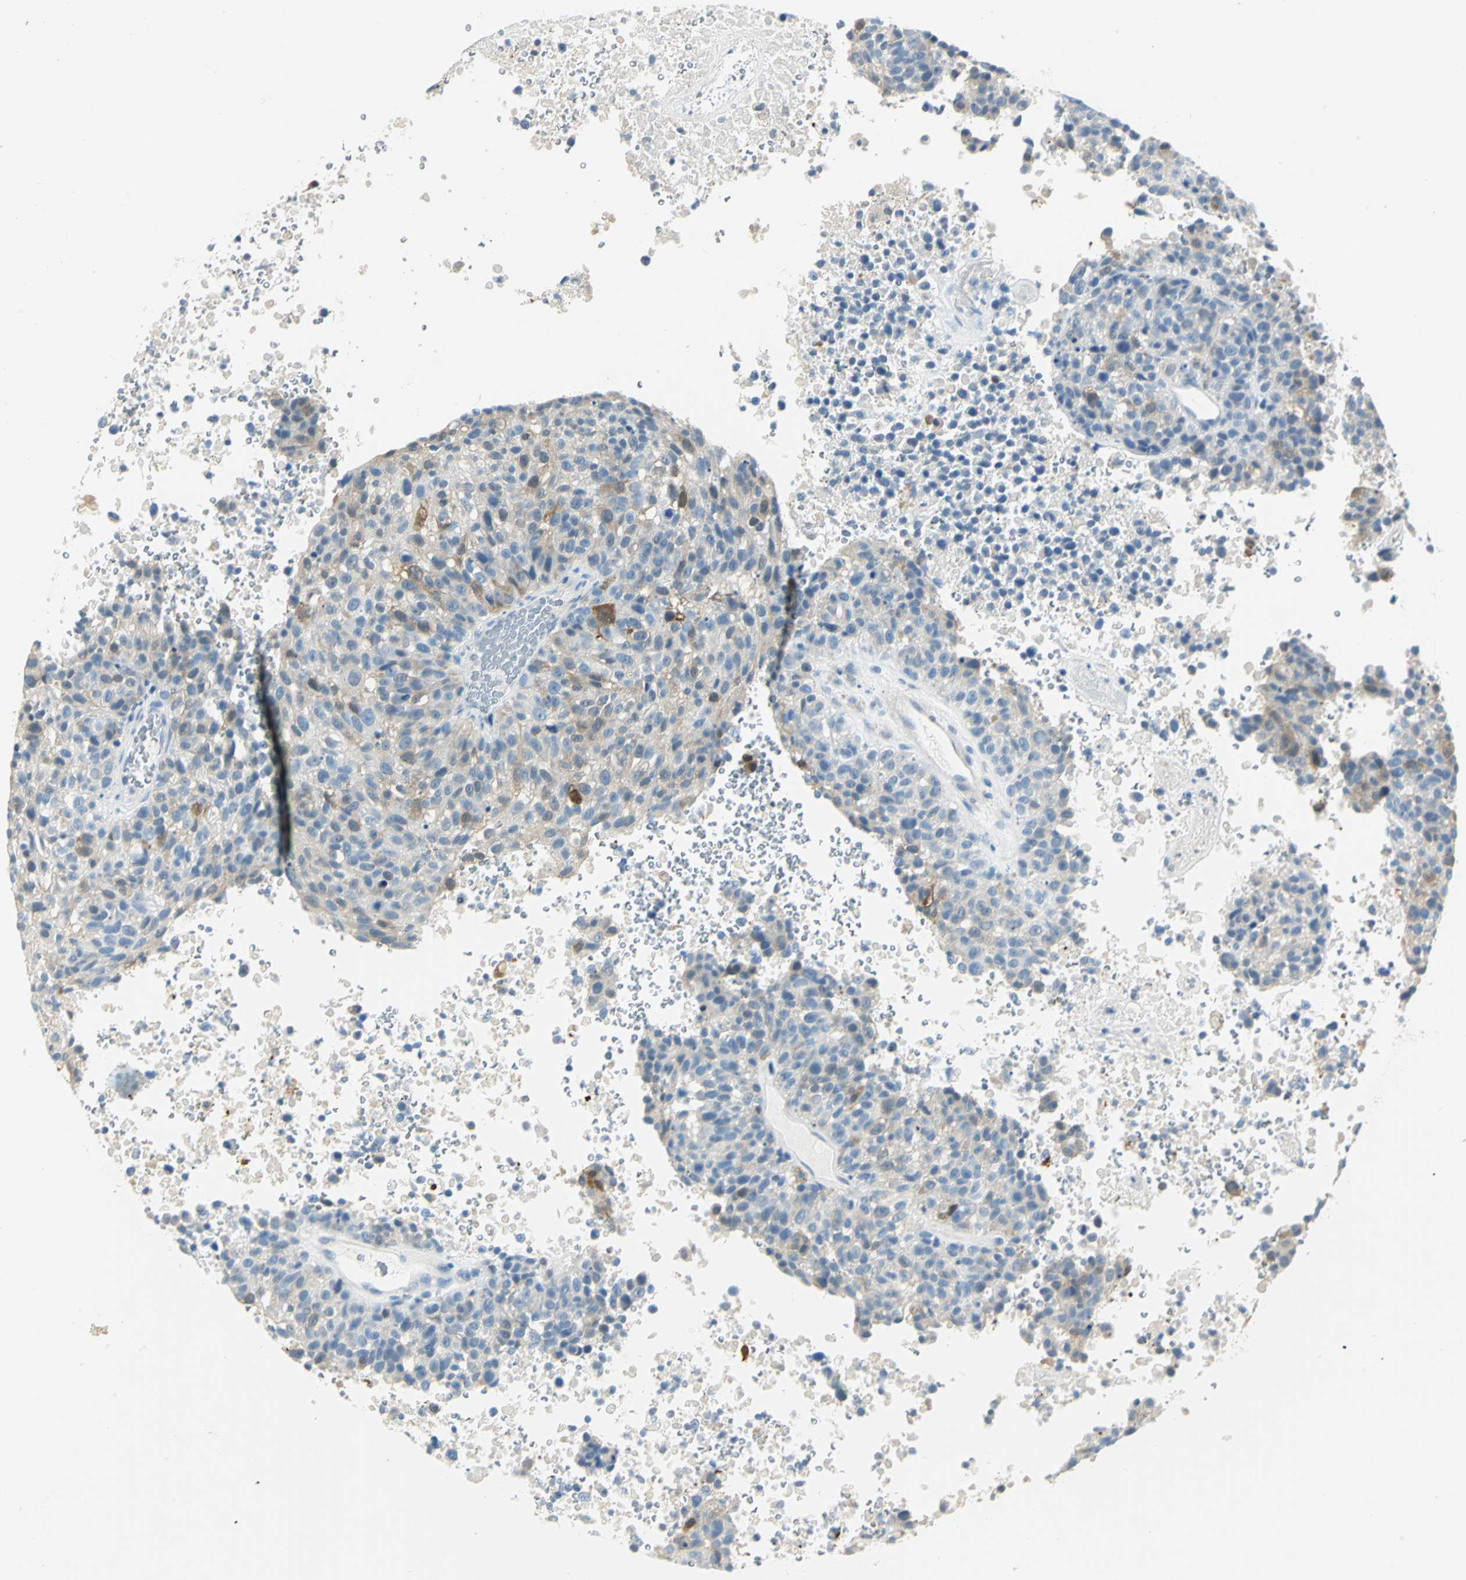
{"staining": {"intensity": "moderate", "quantity": "<25%", "location": "cytoplasmic/membranous"}, "tissue": "melanoma", "cell_type": "Tumor cells", "image_type": "cancer", "snomed": [{"axis": "morphology", "description": "Malignant melanoma, Metastatic site"}, {"axis": "topography", "description": "Cerebral cortex"}], "caption": "Immunohistochemistry (IHC) staining of malignant melanoma (metastatic site), which shows low levels of moderate cytoplasmic/membranous expression in about <25% of tumor cells indicating moderate cytoplasmic/membranous protein expression. The staining was performed using DAB (3,3'-diaminobenzidine) (brown) for protein detection and nuclei were counterstained in hematoxylin (blue).", "gene": "UCHL1", "patient": {"sex": "female", "age": 52}}